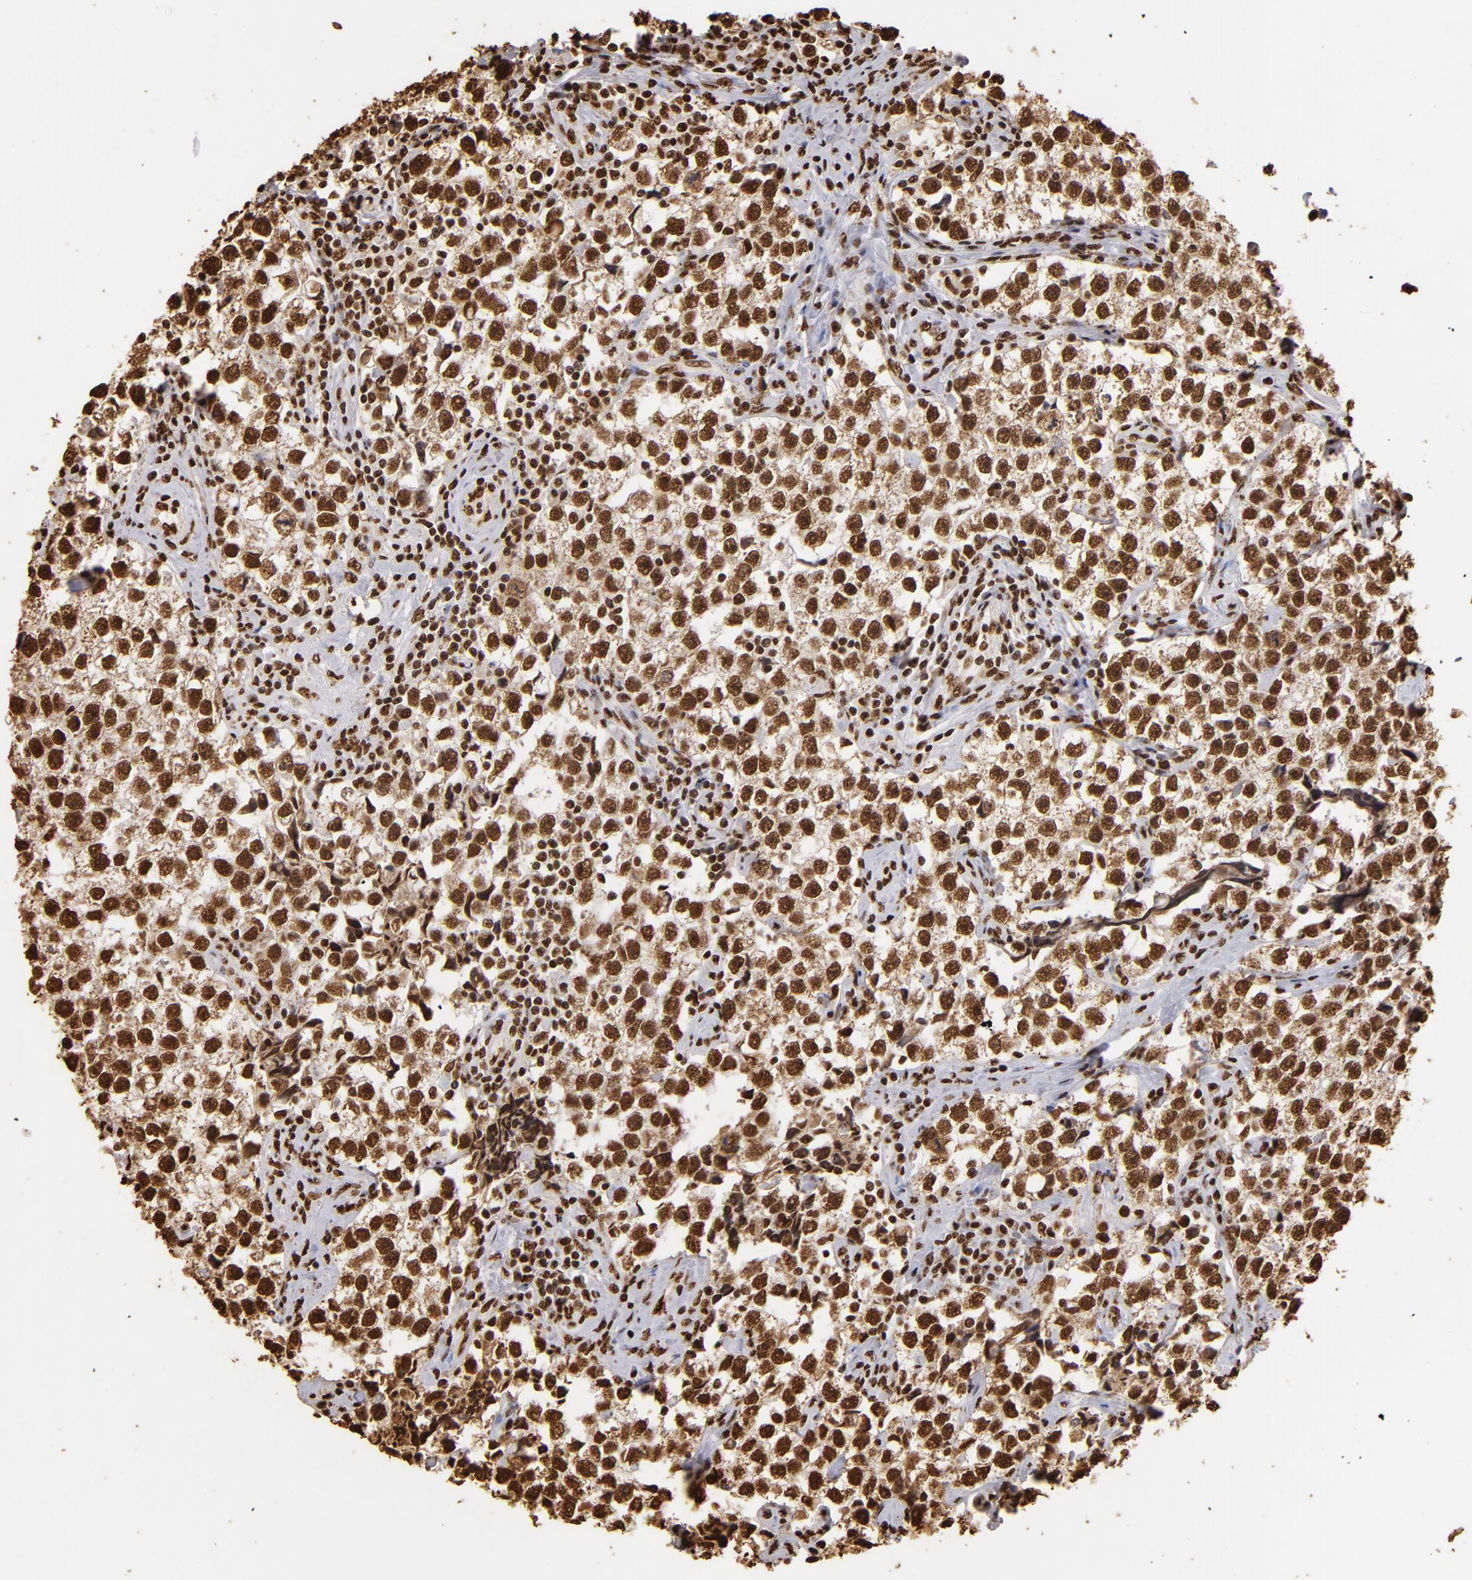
{"staining": {"intensity": "strong", "quantity": ">75%", "location": "nuclear"}, "tissue": "testis cancer", "cell_type": "Tumor cells", "image_type": "cancer", "snomed": [{"axis": "morphology", "description": "Seminoma, NOS"}, {"axis": "topography", "description": "Testis"}], "caption": "Immunohistochemical staining of human testis cancer displays strong nuclear protein expression in approximately >75% of tumor cells.", "gene": "ILF3", "patient": {"sex": "male", "age": 32}}